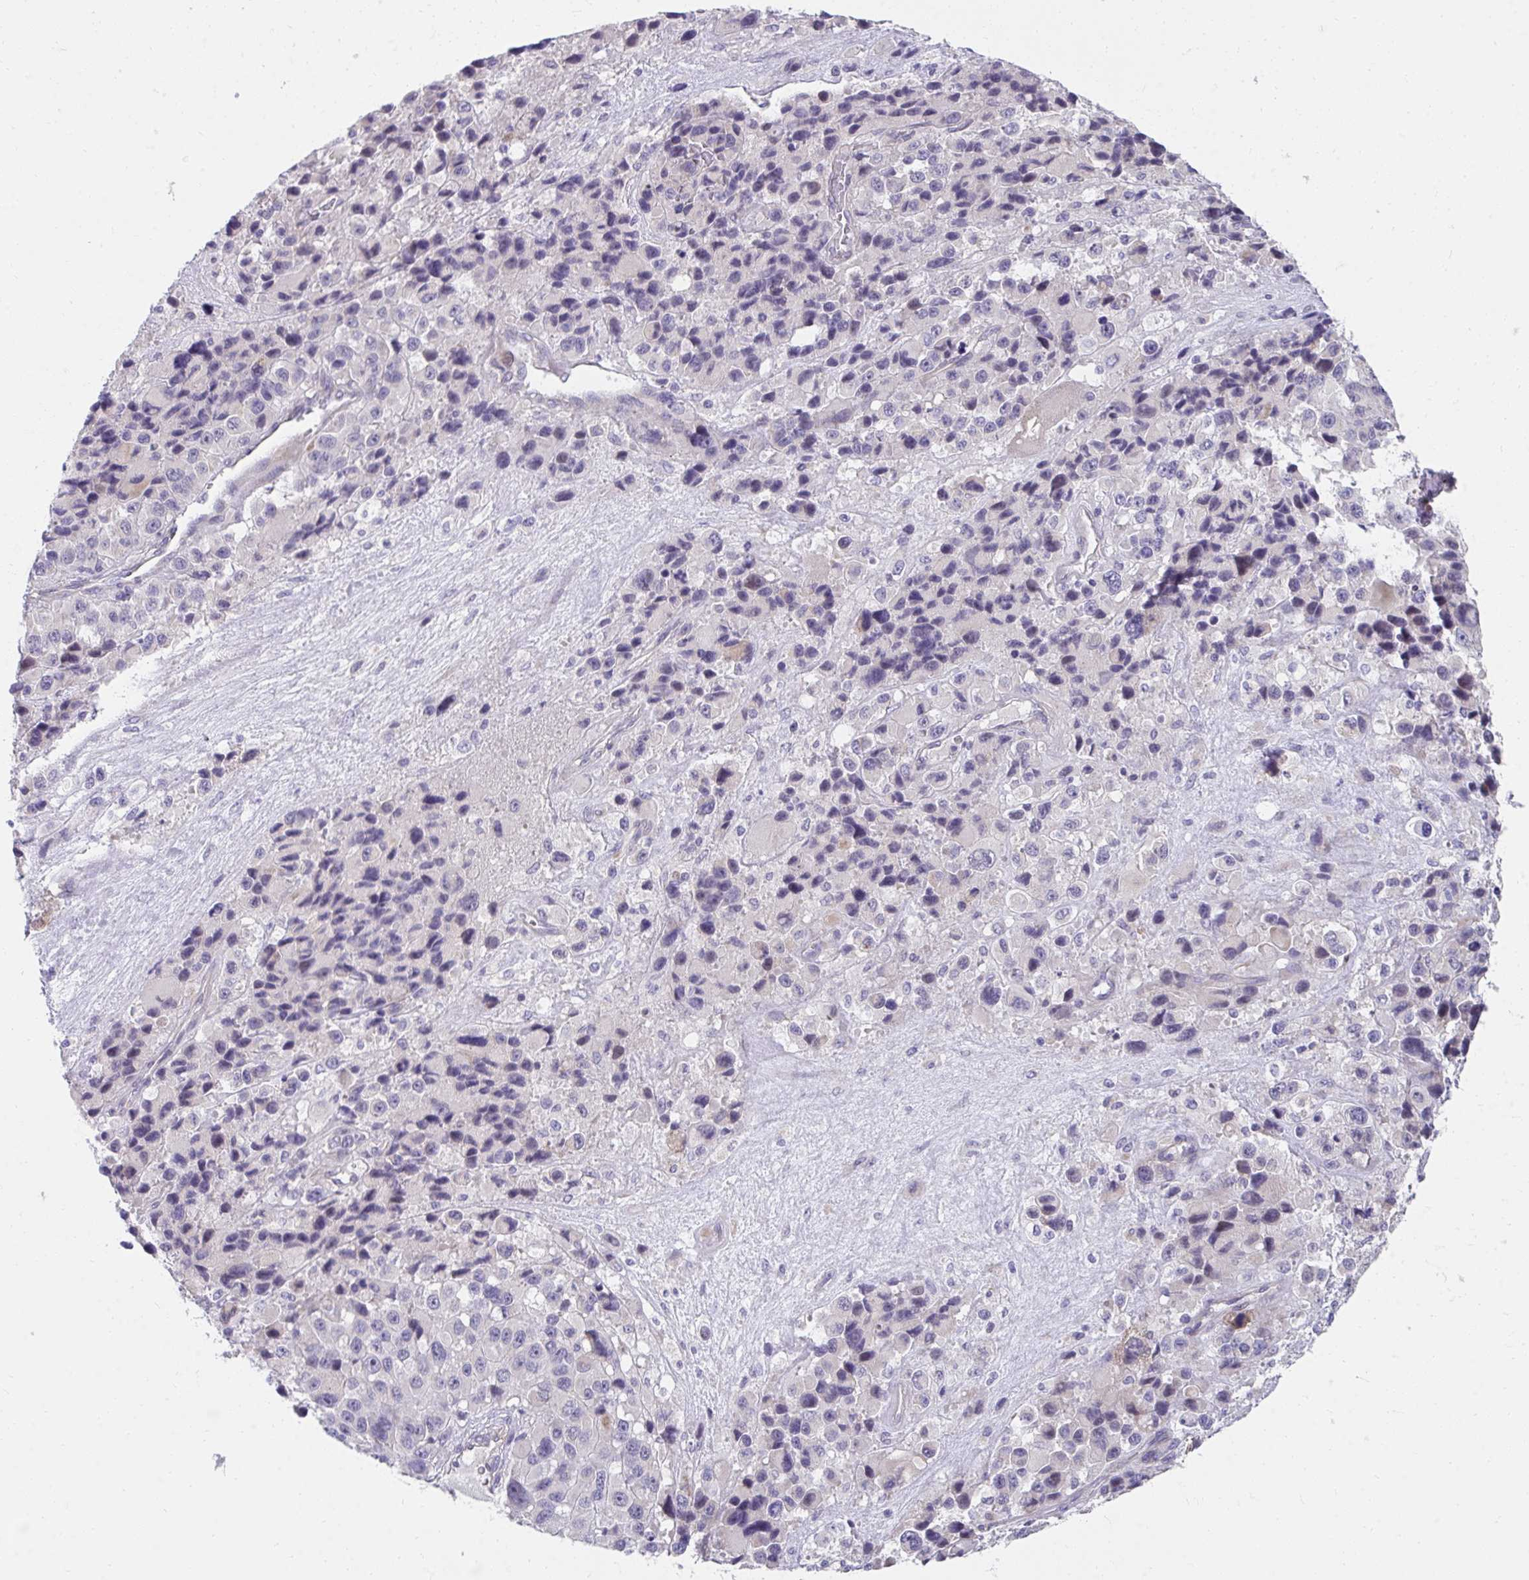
{"staining": {"intensity": "negative", "quantity": "none", "location": "none"}, "tissue": "melanoma", "cell_type": "Tumor cells", "image_type": "cancer", "snomed": [{"axis": "morphology", "description": "Malignant melanoma, Metastatic site"}, {"axis": "topography", "description": "Lymph node"}], "caption": "Tumor cells are negative for protein expression in human malignant melanoma (metastatic site).", "gene": "SLAMF7", "patient": {"sex": "female", "age": 65}}